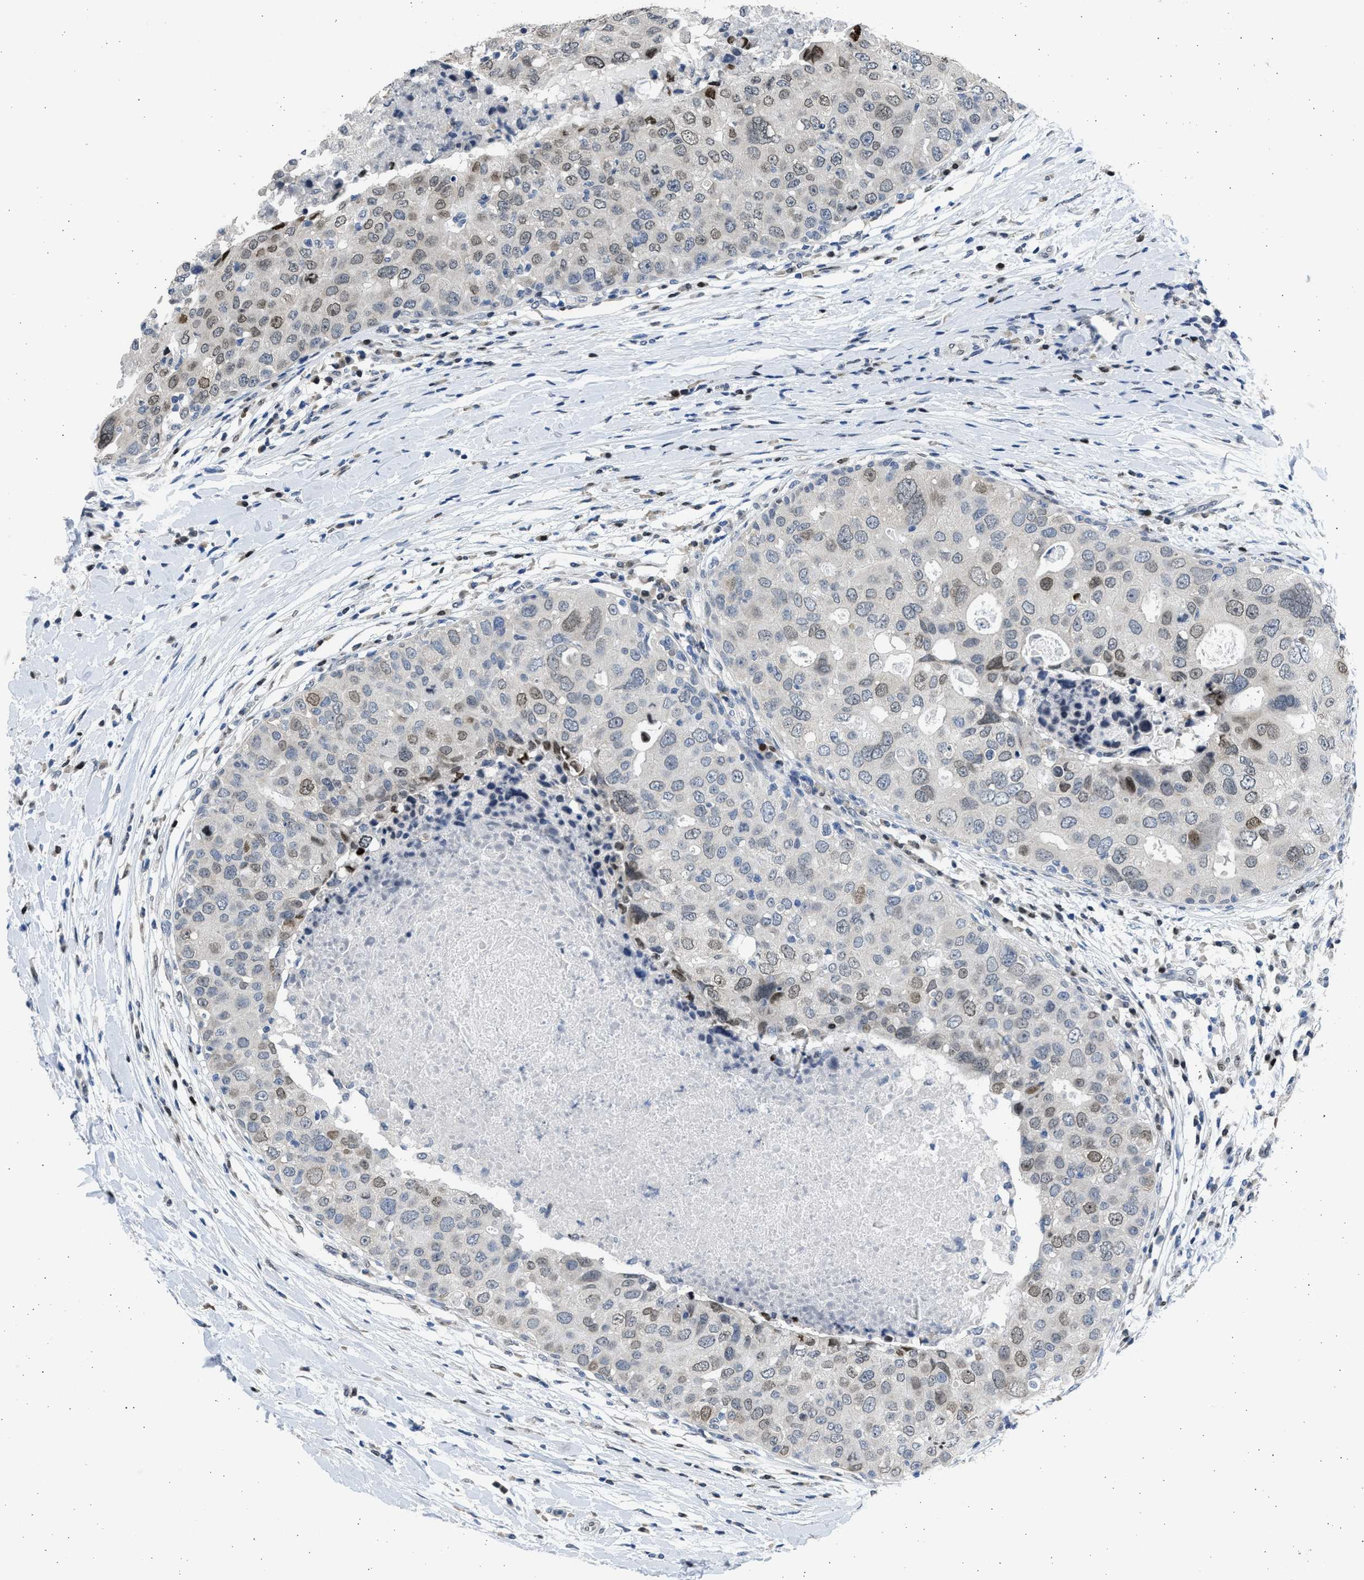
{"staining": {"intensity": "moderate", "quantity": "<25%", "location": "nuclear"}, "tissue": "breast cancer", "cell_type": "Tumor cells", "image_type": "cancer", "snomed": [{"axis": "morphology", "description": "Duct carcinoma"}, {"axis": "topography", "description": "Breast"}], "caption": "Immunohistochemical staining of infiltrating ductal carcinoma (breast) displays low levels of moderate nuclear protein staining in about <25% of tumor cells.", "gene": "HMGN3", "patient": {"sex": "female", "age": 27}}